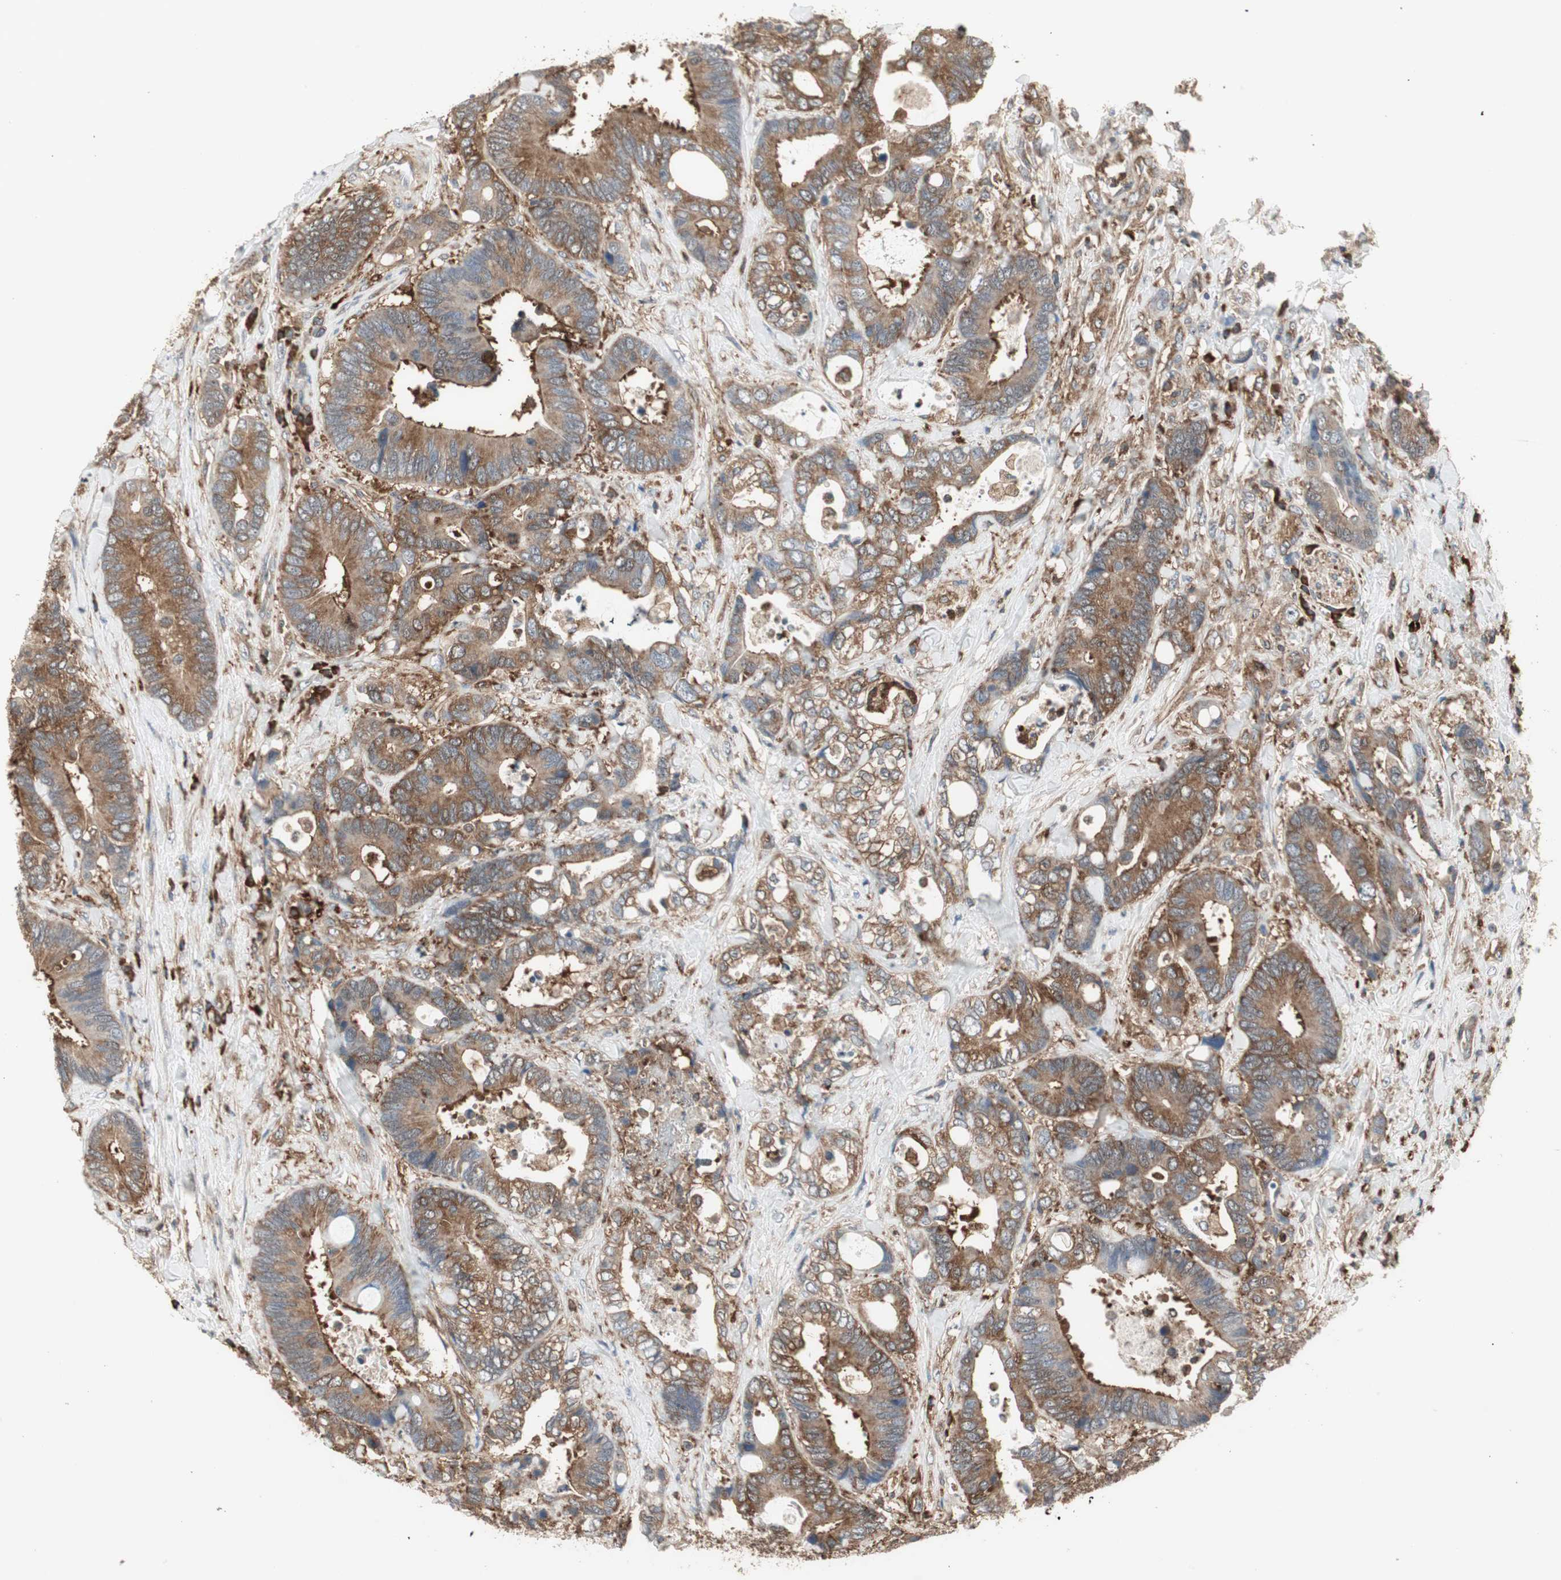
{"staining": {"intensity": "strong", "quantity": ">75%", "location": "cytoplasmic/membranous"}, "tissue": "colorectal cancer", "cell_type": "Tumor cells", "image_type": "cancer", "snomed": [{"axis": "morphology", "description": "Adenocarcinoma, NOS"}, {"axis": "topography", "description": "Rectum"}], "caption": "Colorectal cancer stained with IHC demonstrates strong cytoplasmic/membranous expression in about >75% of tumor cells.", "gene": "MMP3", "patient": {"sex": "male", "age": 55}}